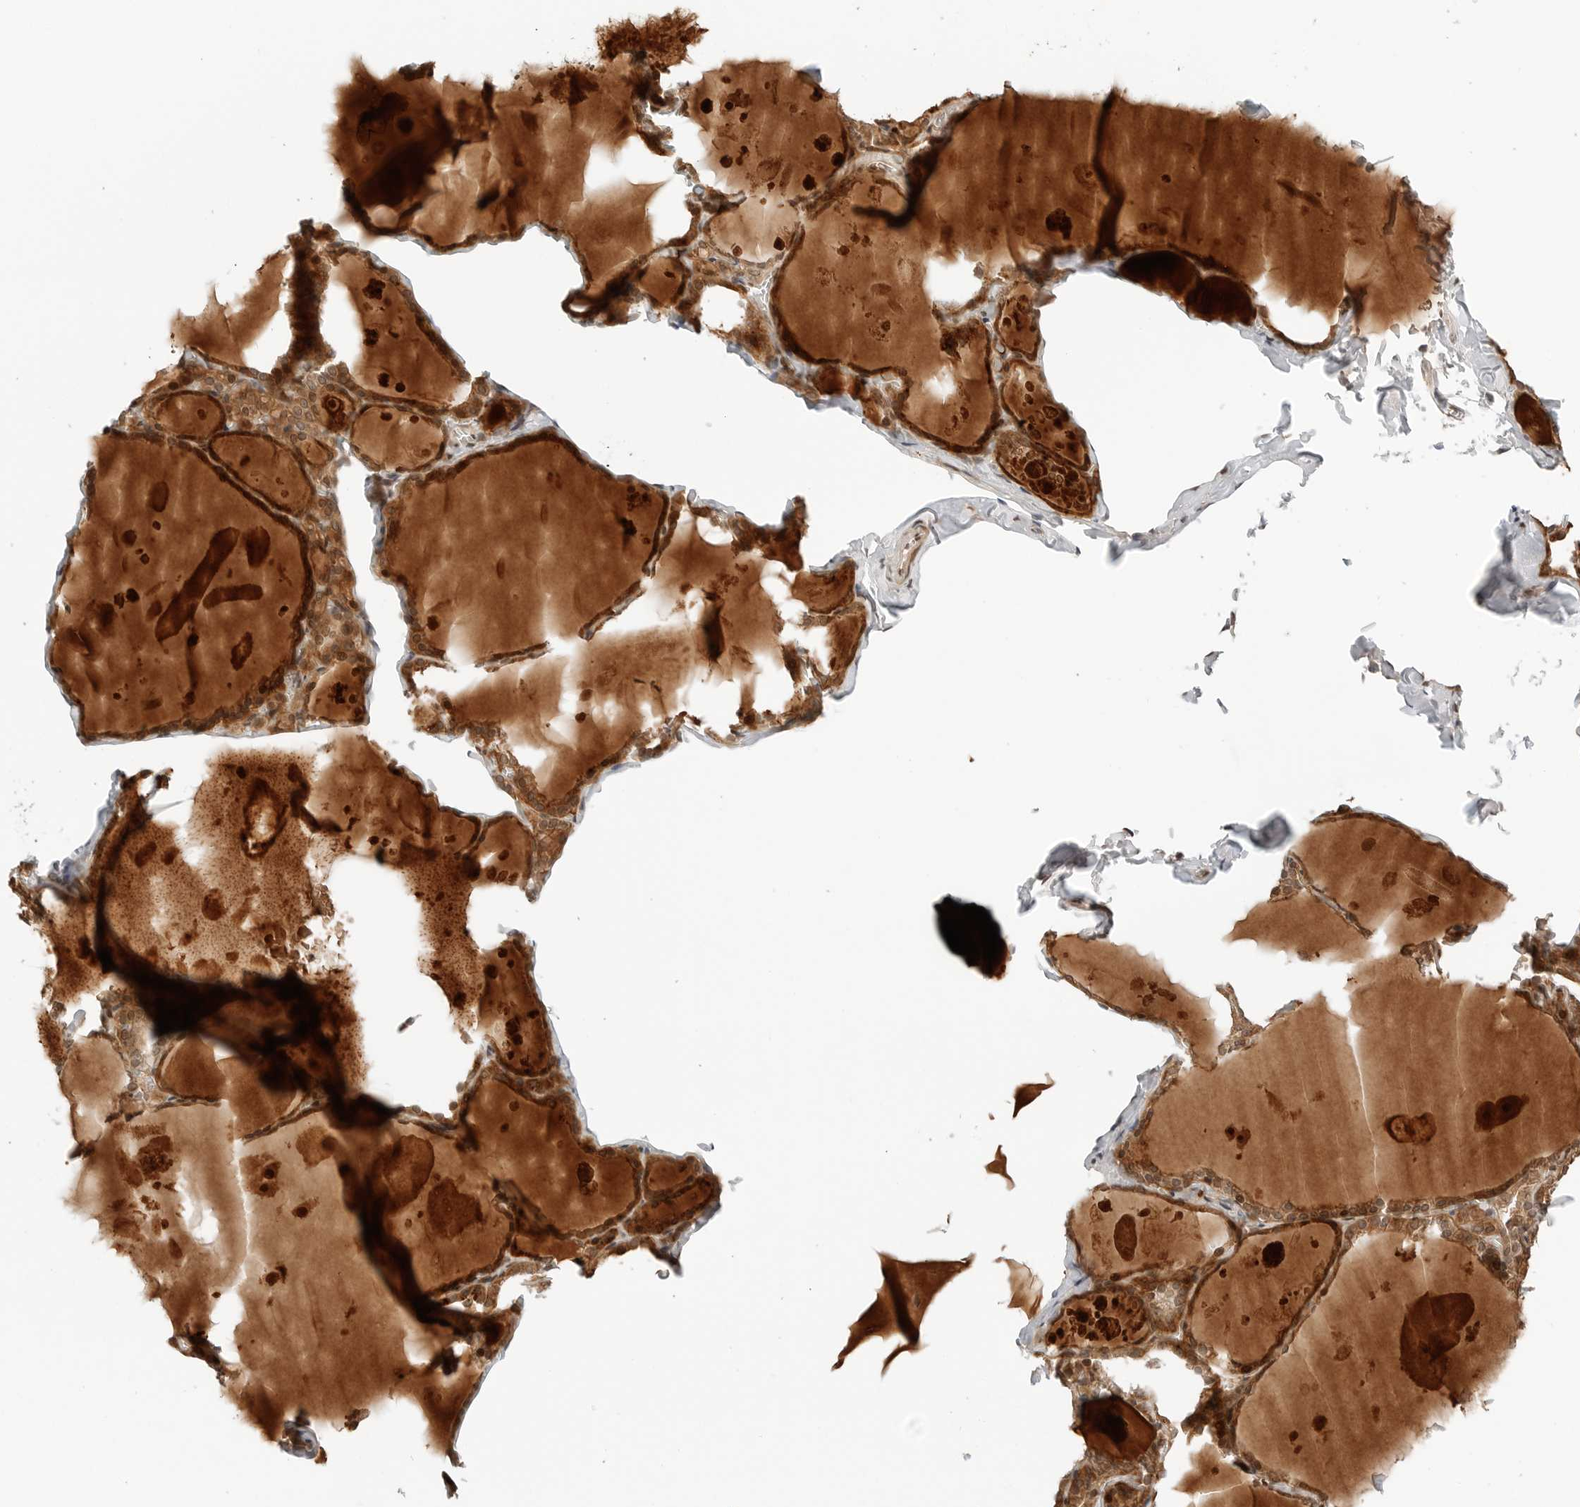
{"staining": {"intensity": "moderate", "quantity": ">75%", "location": "cytoplasmic/membranous,nuclear"}, "tissue": "thyroid gland", "cell_type": "Glandular cells", "image_type": "normal", "snomed": [{"axis": "morphology", "description": "Normal tissue, NOS"}, {"axis": "topography", "description": "Thyroid gland"}], "caption": "Glandular cells display moderate cytoplasmic/membranous,nuclear positivity in approximately >75% of cells in benign thyroid gland.", "gene": "GEM", "patient": {"sex": "male", "age": 56}}